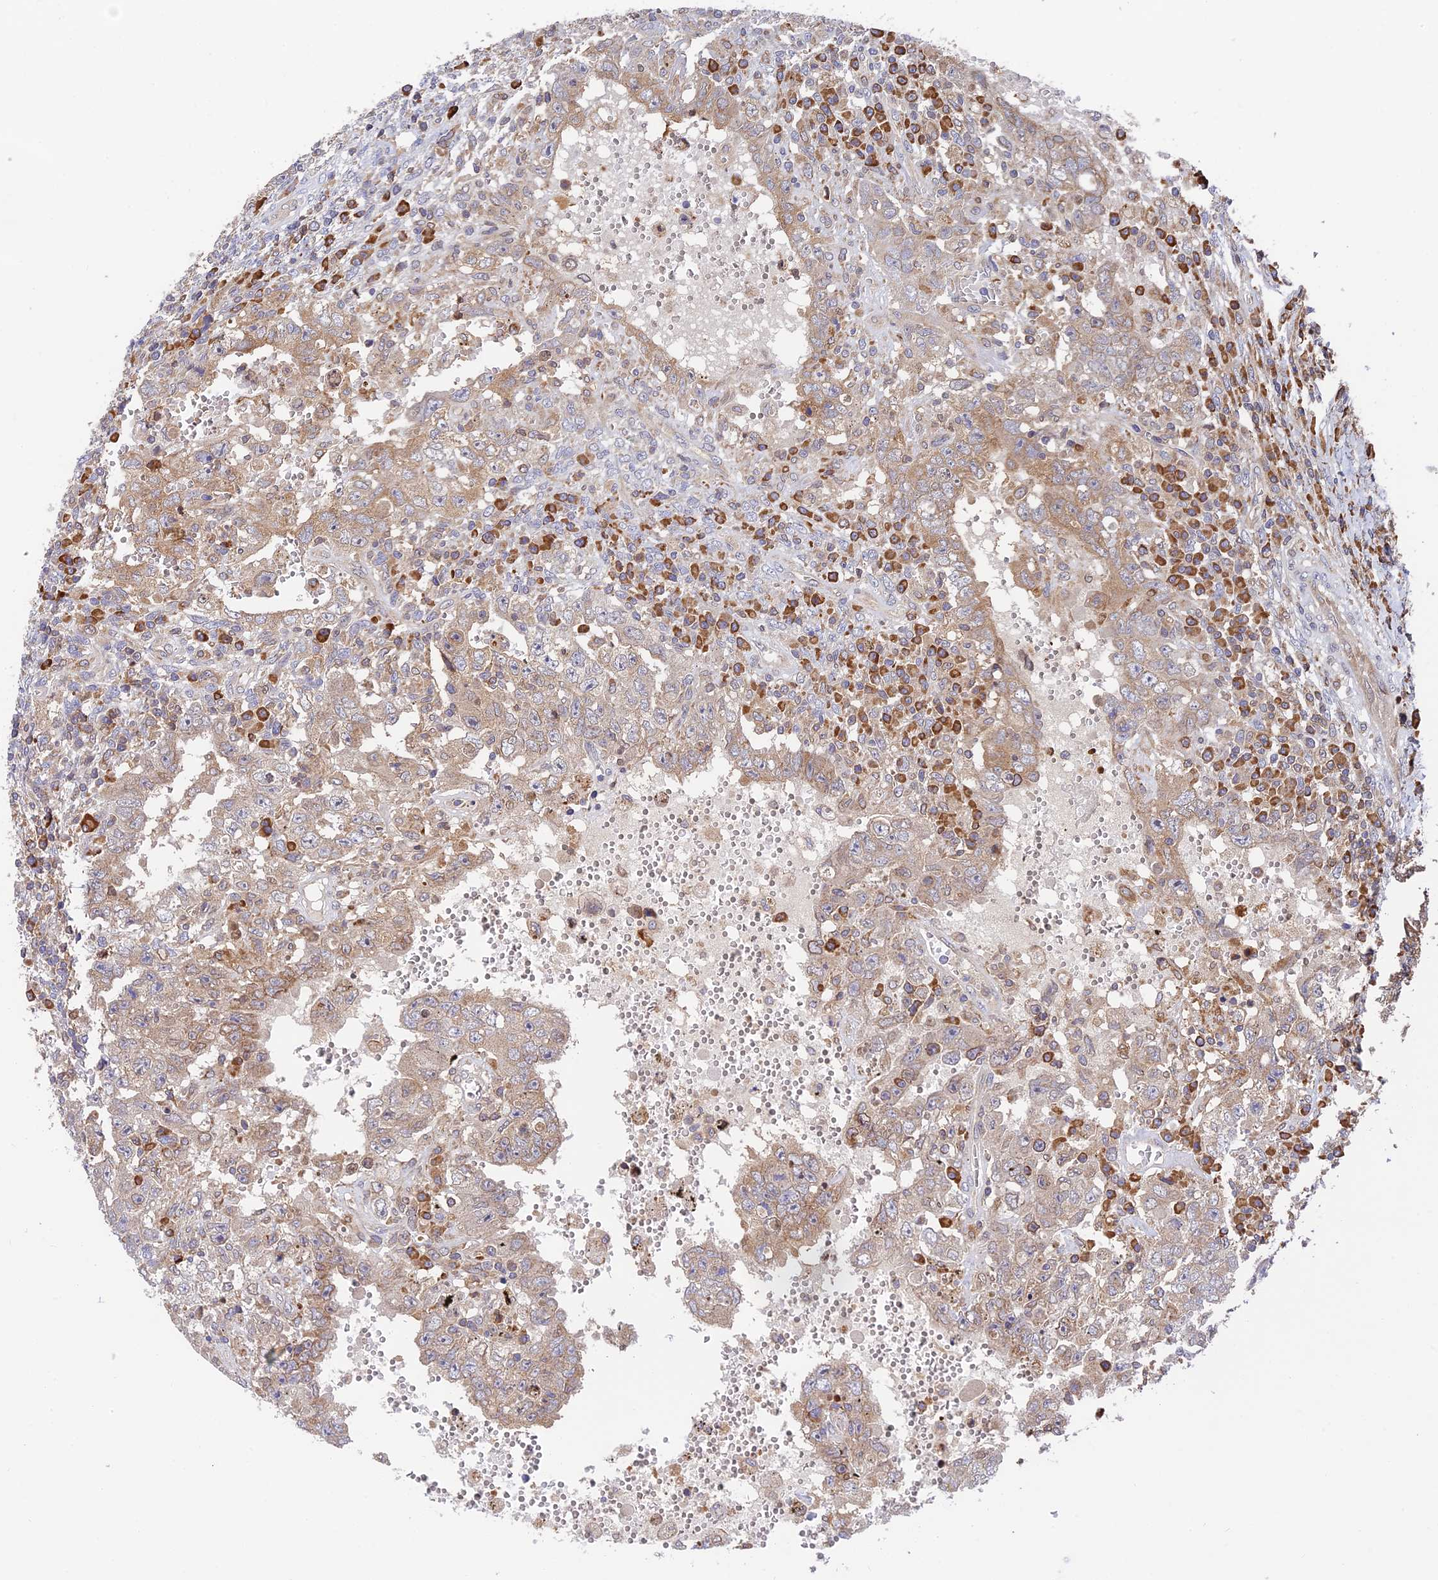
{"staining": {"intensity": "weak", "quantity": ">75%", "location": "cytoplasmic/membranous"}, "tissue": "testis cancer", "cell_type": "Tumor cells", "image_type": "cancer", "snomed": [{"axis": "morphology", "description": "Carcinoma, Embryonal, NOS"}, {"axis": "topography", "description": "Testis"}], "caption": "Protein staining displays weak cytoplasmic/membranous positivity in about >75% of tumor cells in embryonal carcinoma (testis). (DAB (3,3'-diaminobenzidine) = brown stain, brightfield microscopy at high magnification).", "gene": "IPO5", "patient": {"sex": "male", "age": 26}}